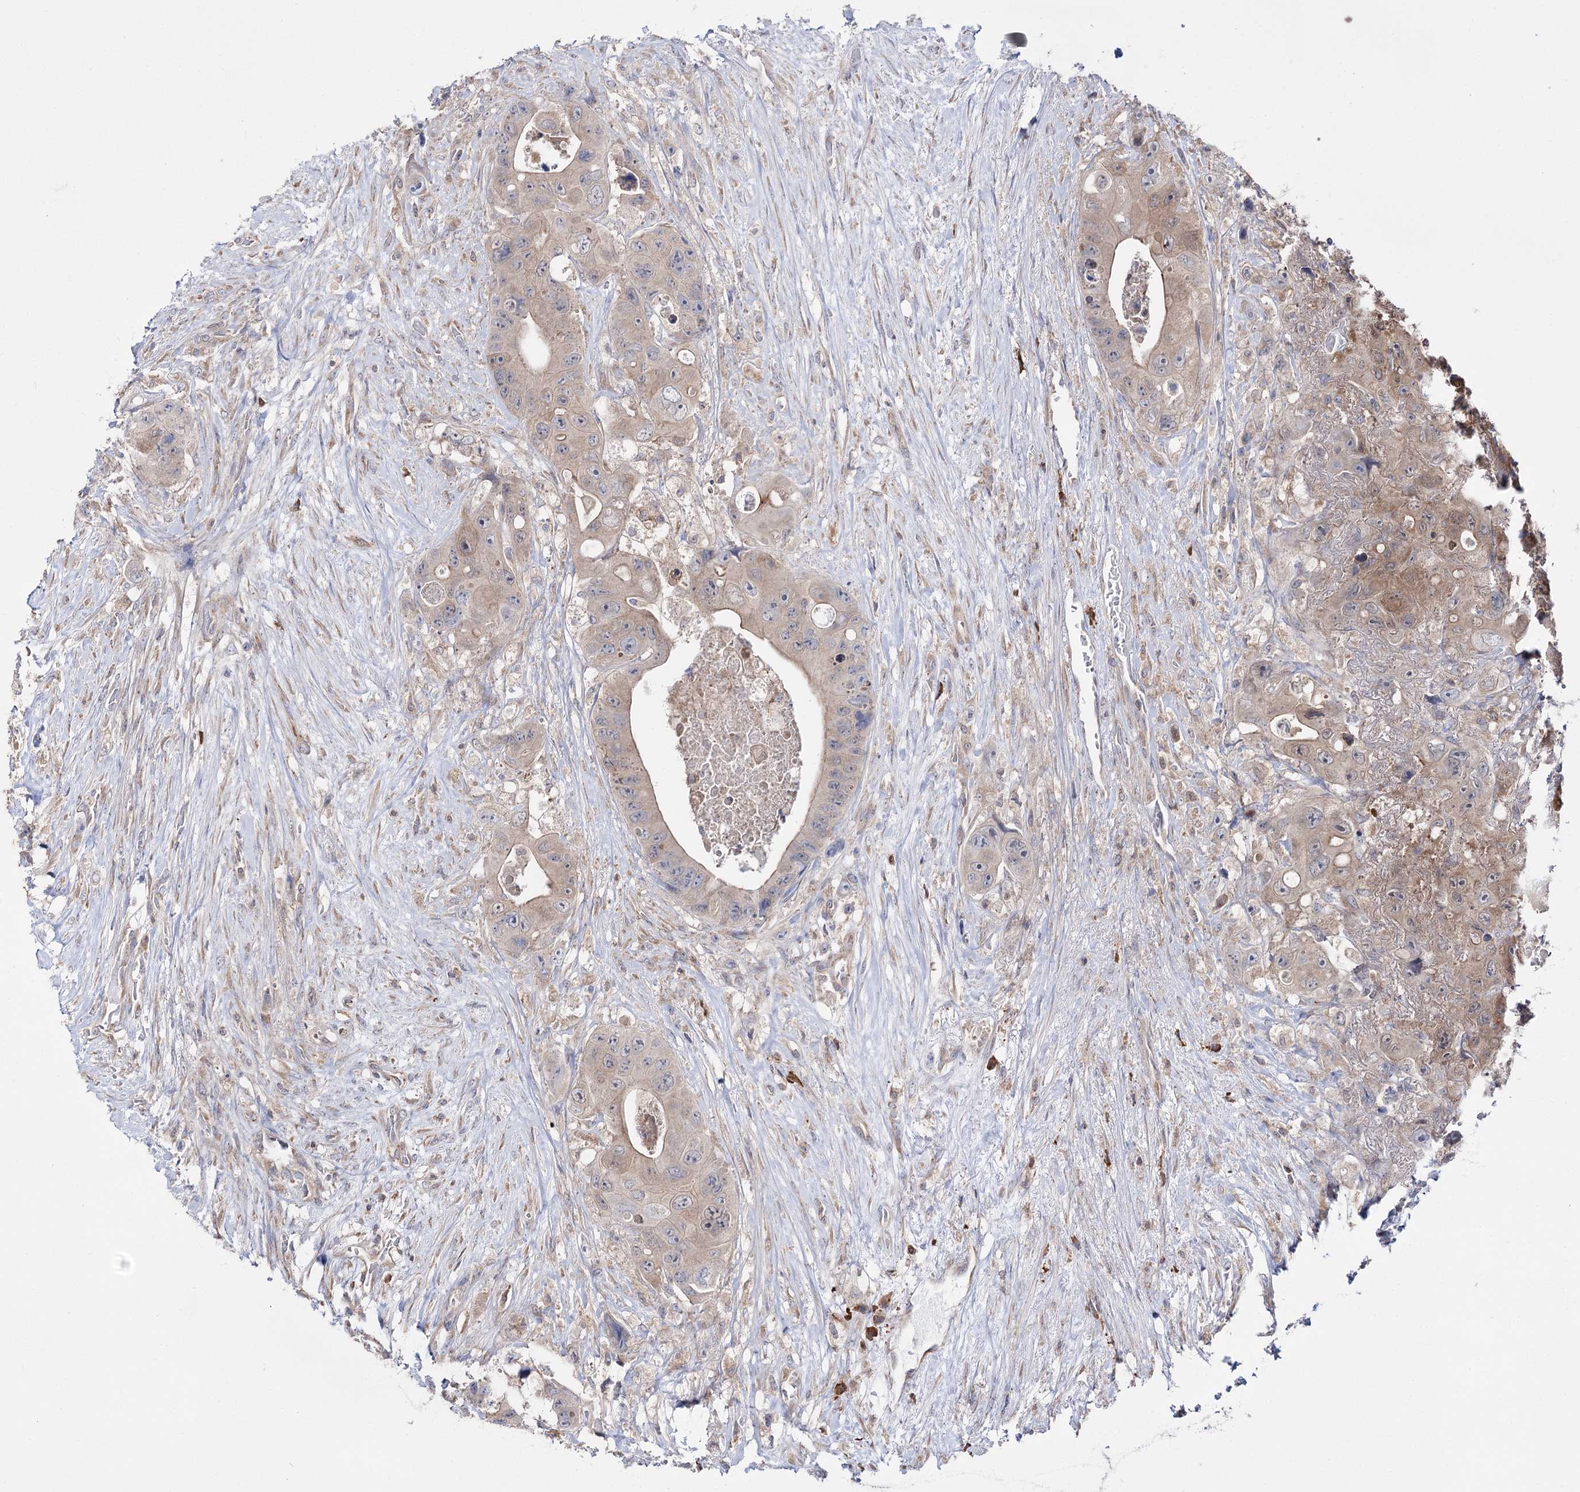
{"staining": {"intensity": "moderate", "quantity": ">75%", "location": "cytoplasmic/membranous,nuclear"}, "tissue": "colorectal cancer", "cell_type": "Tumor cells", "image_type": "cancer", "snomed": [{"axis": "morphology", "description": "Adenocarcinoma, NOS"}, {"axis": "topography", "description": "Colon"}], "caption": "Brown immunohistochemical staining in colorectal cancer (adenocarcinoma) shows moderate cytoplasmic/membranous and nuclear expression in about >75% of tumor cells.", "gene": "PTER", "patient": {"sex": "female", "age": 46}}